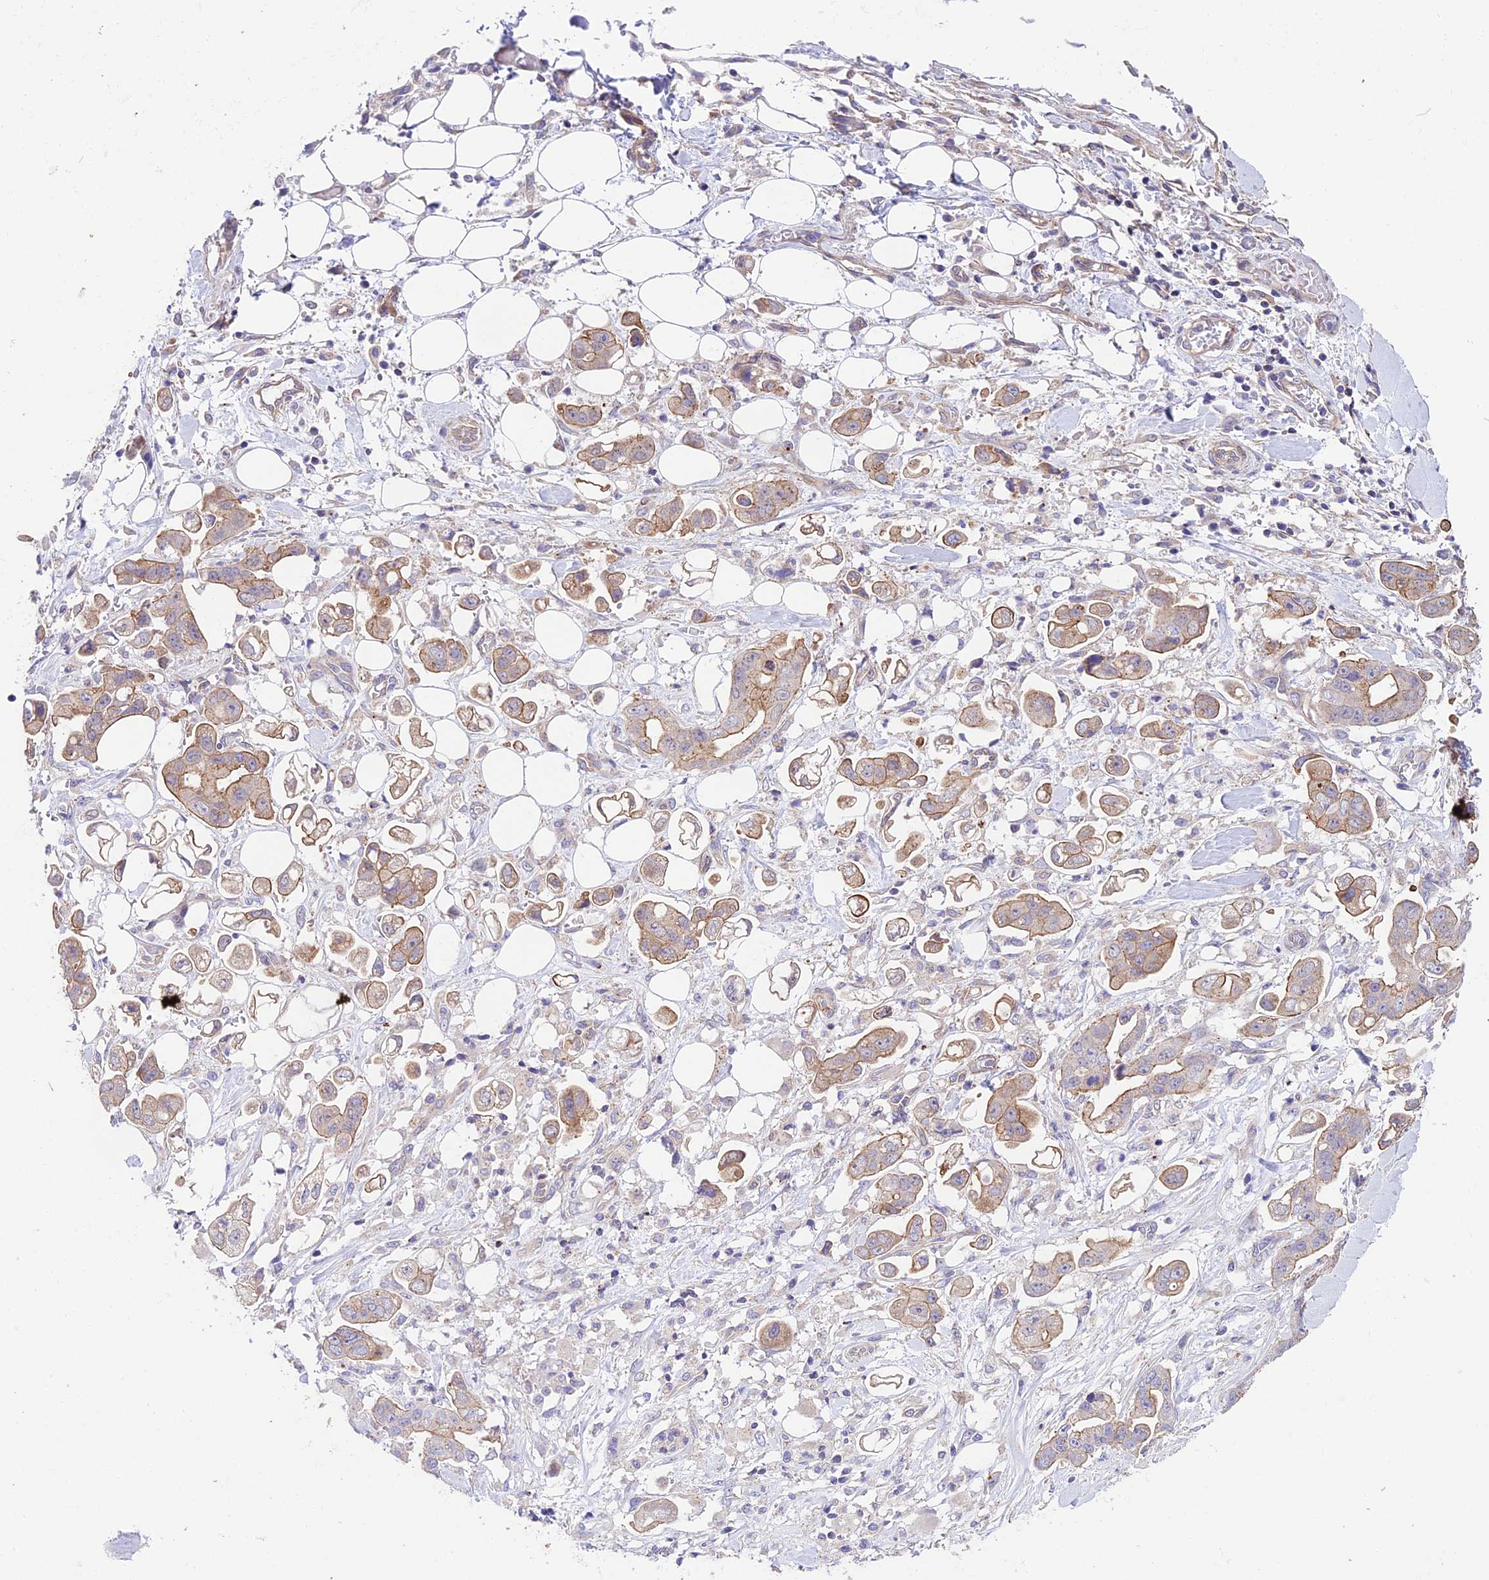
{"staining": {"intensity": "moderate", "quantity": "25%-75%", "location": "cytoplasmic/membranous"}, "tissue": "stomach cancer", "cell_type": "Tumor cells", "image_type": "cancer", "snomed": [{"axis": "morphology", "description": "Adenocarcinoma, NOS"}, {"axis": "topography", "description": "Stomach"}], "caption": "Brown immunohistochemical staining in human stomach cancer (adenocarcinoma) shows moderate cytoplasmic/membranous expression in approximately 25%-75% of tumor cells. (IHC, brightfield microscopy, high magnification).", "gene": "QRFP", "patient": {"sex": "male", "age": 62}}